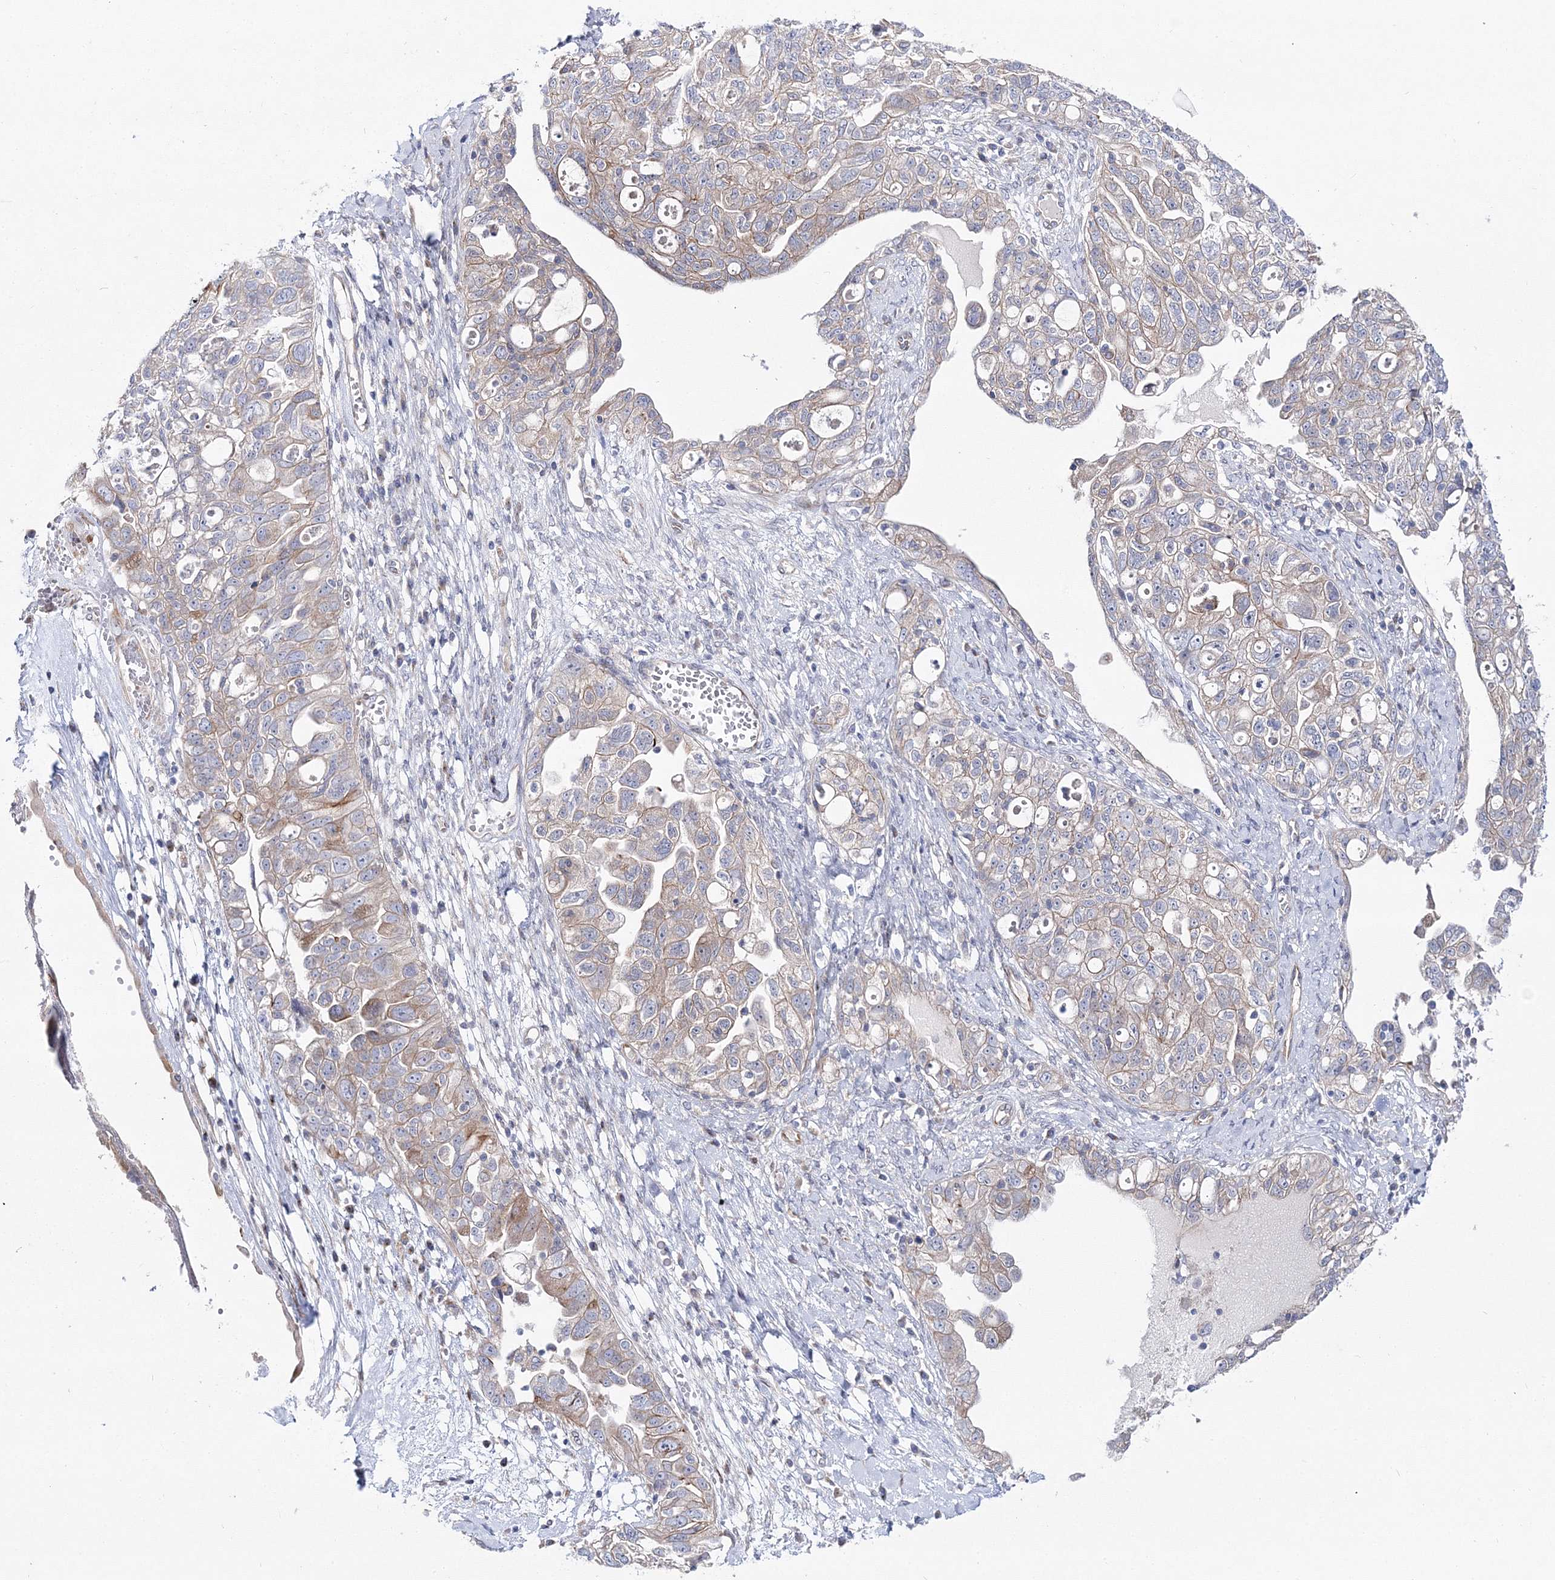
{"staining": {"intensity": "weak", "quantity": "<25%", "location": "cytoplasmic/membranous"}, "tissue": "ovarian cancer", "cell_type": "Tumor cells", "image_type": "cancer", "snomed": [{"axis": "morphology", "description": "Carcinoma, NOS"}, {"axis": "morphology", "description": "Cystadenocarcinoma, serous, NOS"}, {"axis": "topography", "description": "Ovary"}], "caption": "Tumor cells are negative for protein expression in human ovarian cancer.", "gene": "ARHGAP32", "patient": {"sex": "female", "age": 69}}